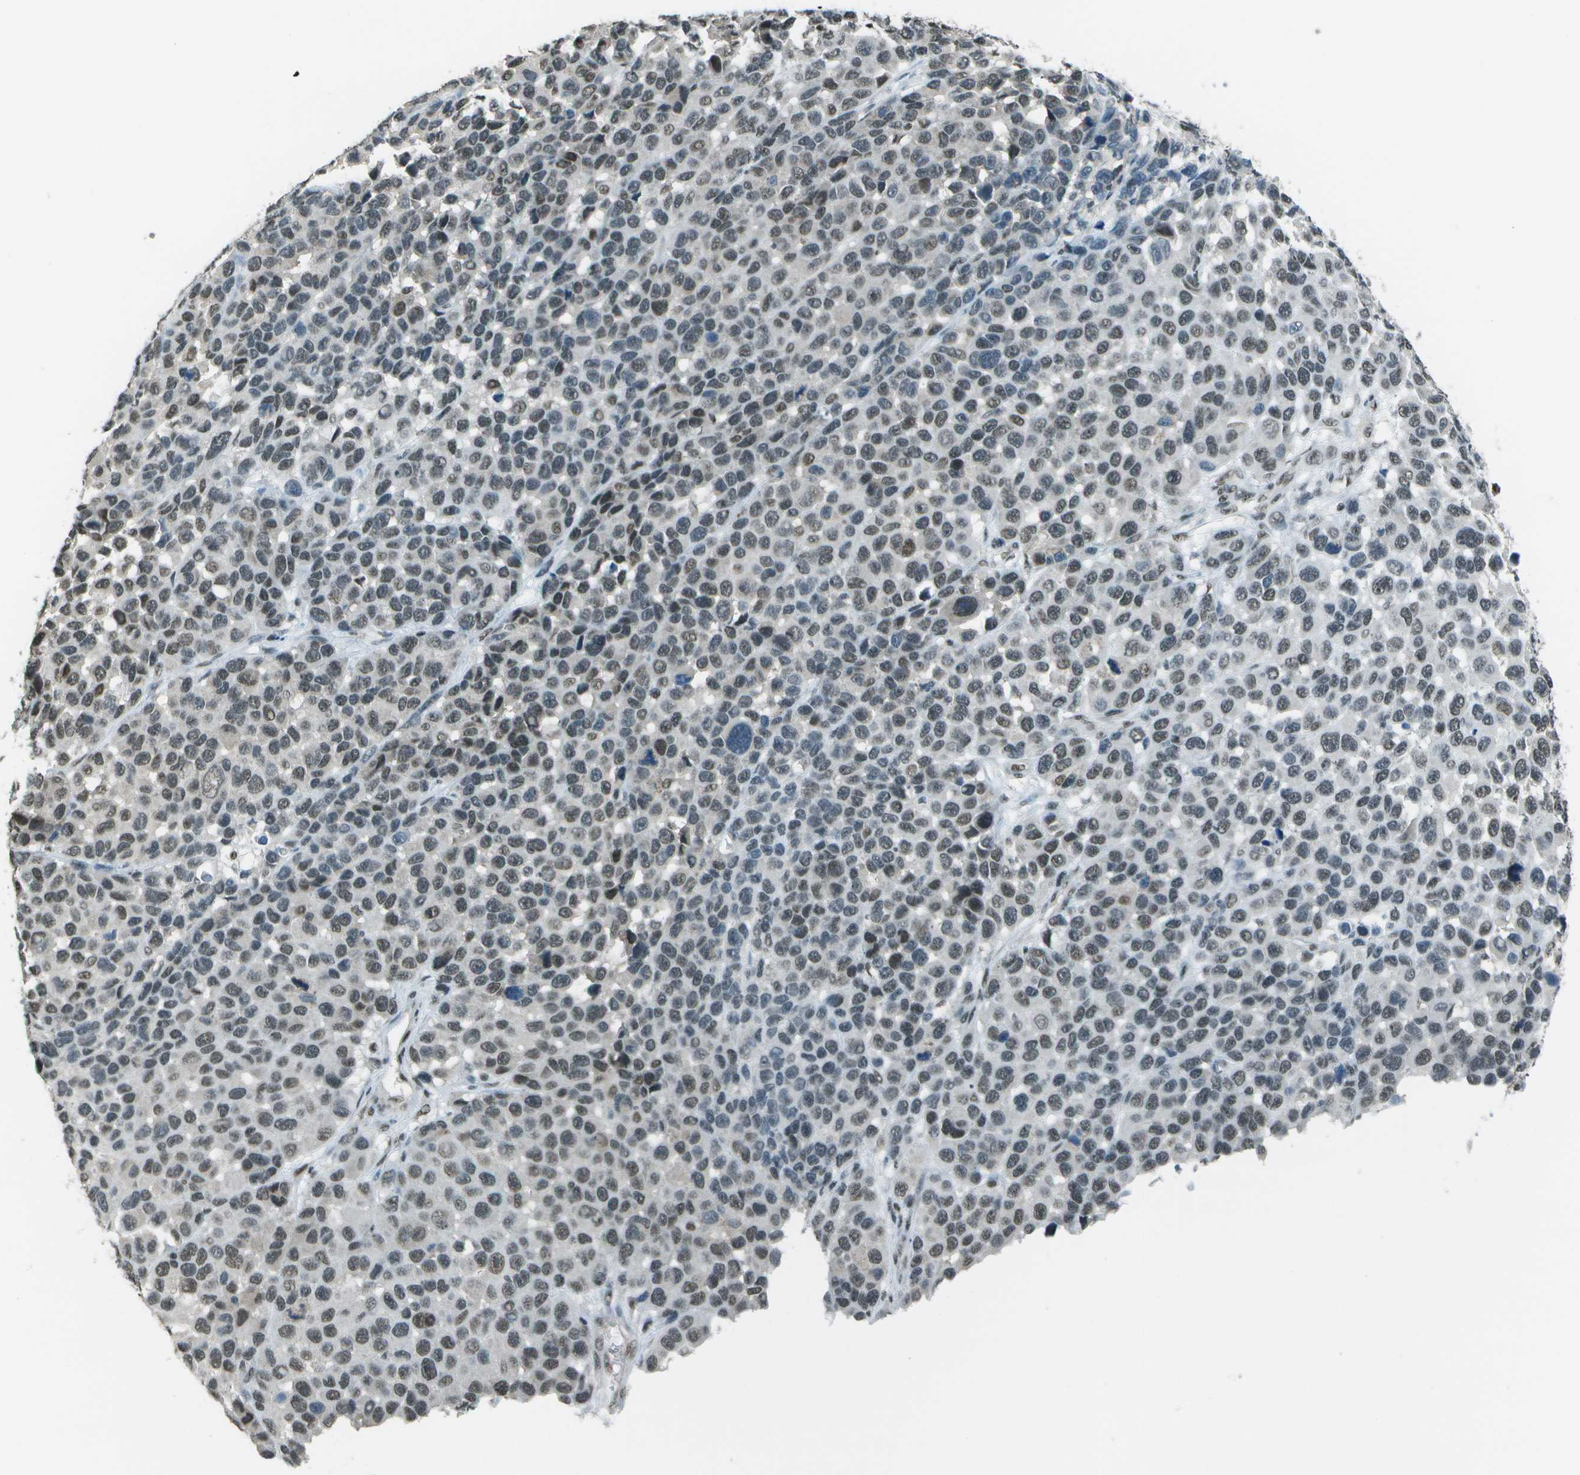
{"staining": {"intensity": "moderate", "quantity": "25%-75%", "location": "nuclear"}, "tissue": "melanoma", "cell_type": "Tumor cells", "image_type": "cancer", "snomed": [{"axis": "morphology", "description": "Malignant melanoma, NOS"}, {"axis": "topography", "description": "Skin"}], "caption": "Melanoma stained for a protein shows moderate nuclear positivity in tumor cells.", "gene": "DEPDC1", "patient": {"sex": "male", "age": 53}}